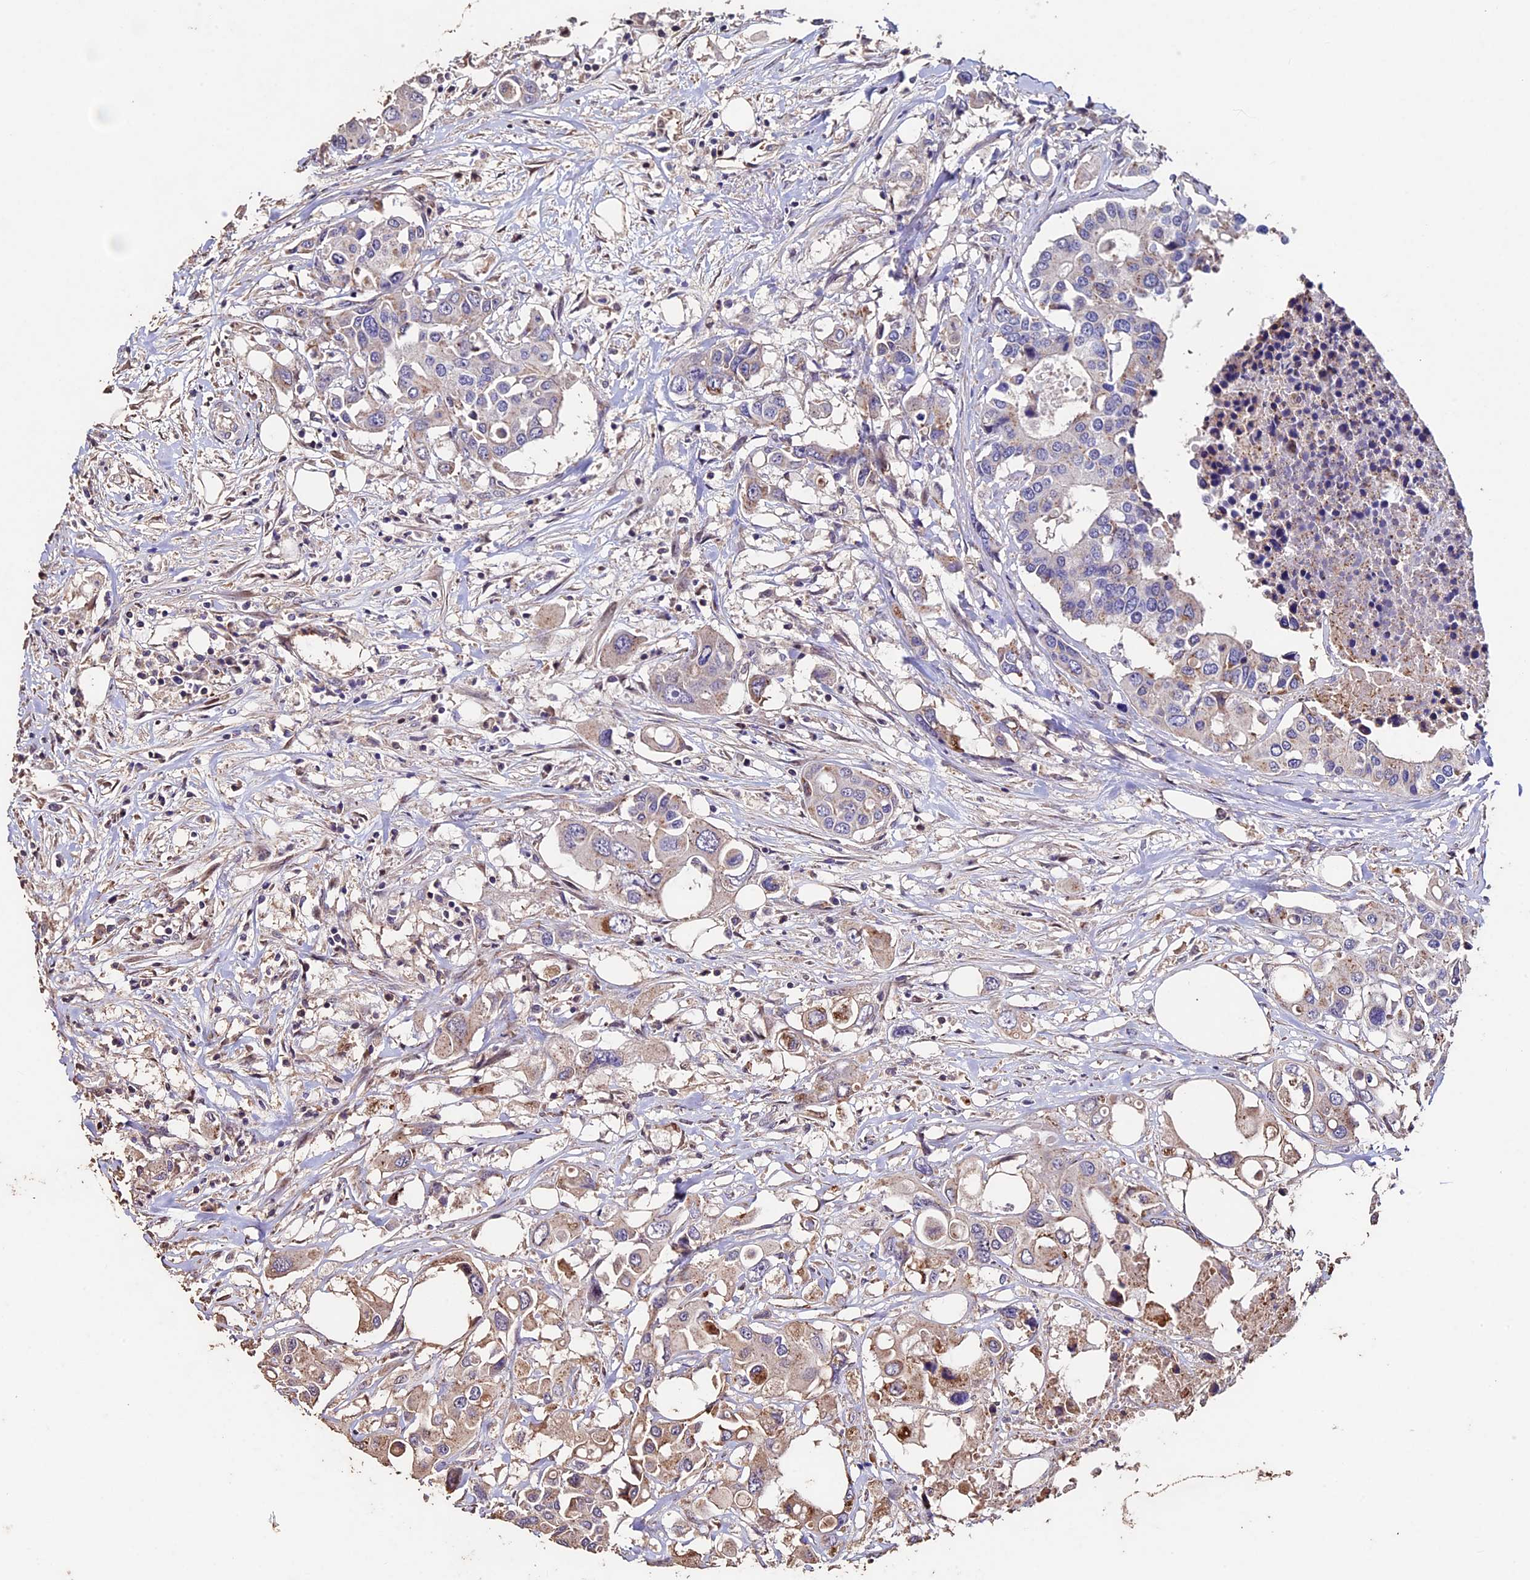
{"staining": {"intensity": "weak", "quantity": "25%-75%", "location": "cytoplasmic/membranous"}, "tissue": "colorectal cancer", "cell_type": "Tumor cells", "image_type": "cancer", "snomed": [{"axis": "morphology", "description": "Adenocarcinoma, NOS"}, {"axis": "topography", "description": "Colon"}], "caption": "A high-resolution micrograph shows immunohistochemistry (IHC) staining of adenocarcinoma (colorectal), which exhibits weak cytoplasmic/membranous positivity in about 25%-75% of tumor cells. The protein of interest is stained brown, and the nuclei are stained in blue (DAB (3,3'-diaminobenzidine) IHC with brightfield microscopy, high magnification).", "gene": "USB1", "patient": {"sex": "male", "age": 77}}